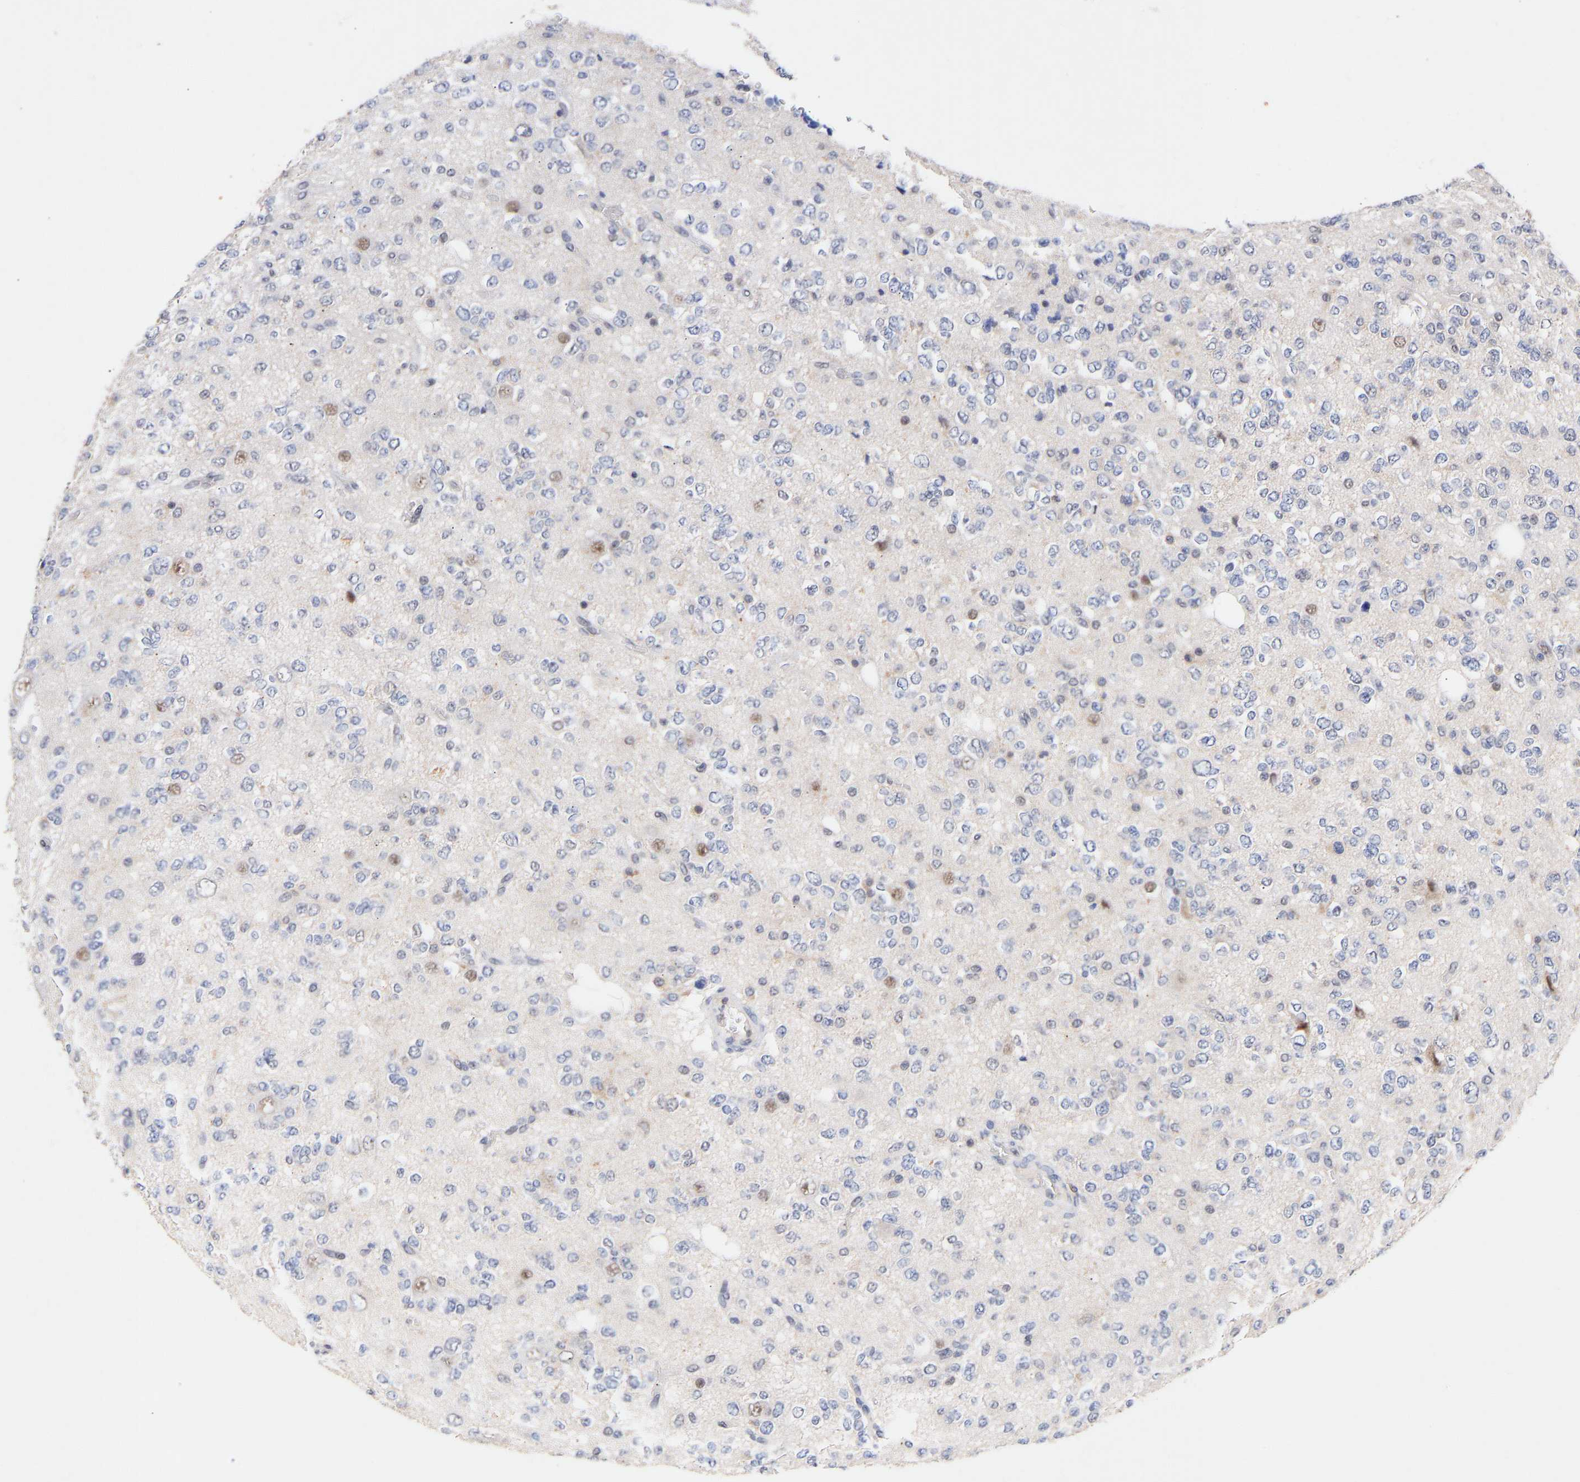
{"staining": {"intensity": "negative", "quantity": "none", "location": "none"}, "tissue": "glioma", "cell_type": "Tumor cells", "image_type": "cancer", "snomed": [{"axis": "morphology", "description": "Glioma, malignant, Low grade"}, {"axis": "topography", "description": "Brain"}], "caption": "The immunohistochemistry (IHC) micrograph has no significant staining in tumor cells of malignant glioma (low-grade) tissue.", "gene": "RBM15", "patient": {"sex": "male", "age": 38}}